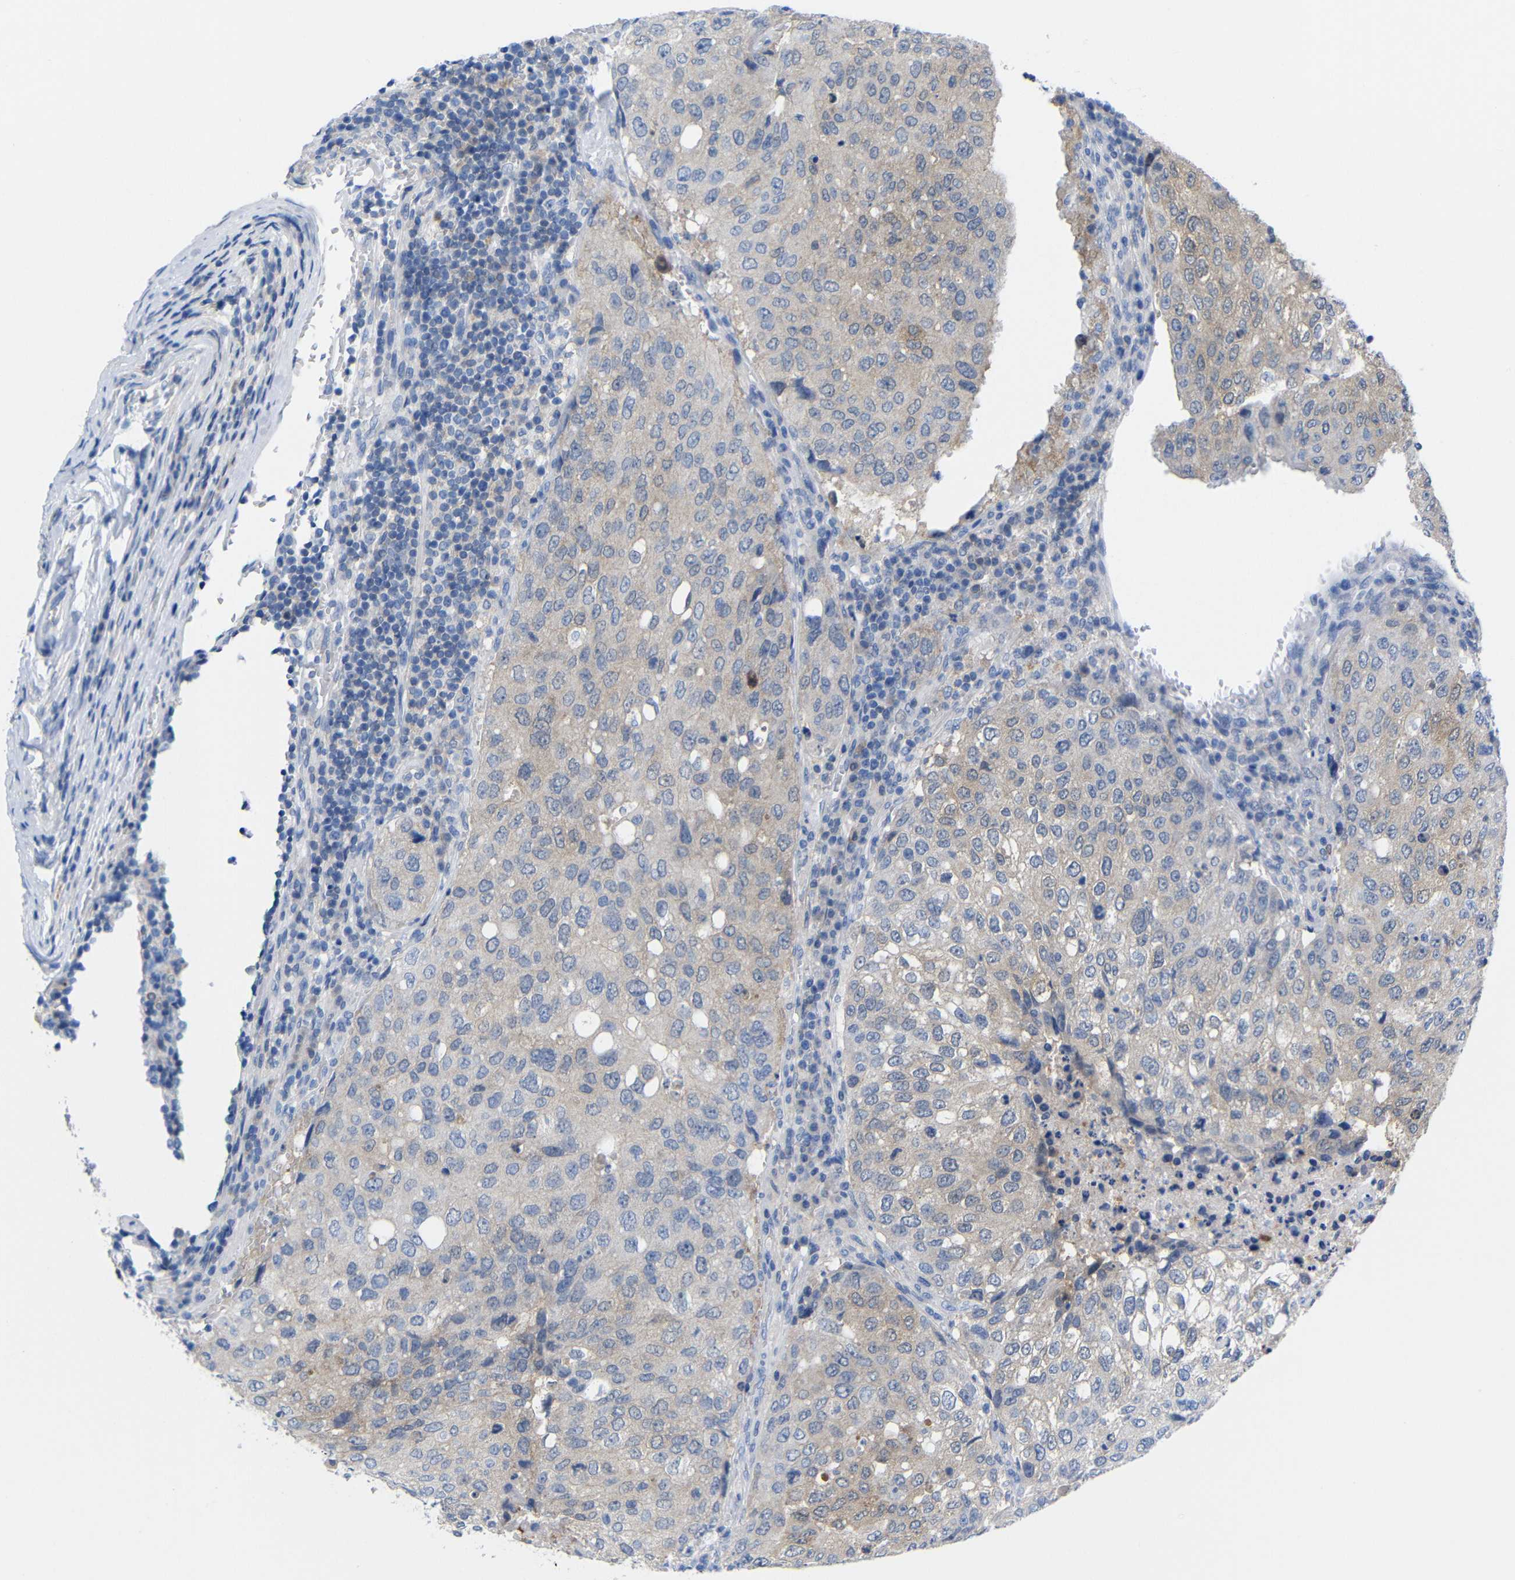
{"staining": {"intensity": "weak", "quantity": "<25%", "location": "cytoplasmic/membranous"}, "tissue": "urothelial cancer", "cell_type": "Tumor cells", "image_type": "cancer", "snomed": [{"axis": "morphology", "description": "Urothelial carcinoma, High grade"}, {"axis": "topography", "description": "Lymph node"}, {"axis": "topography", "description": "Urinary bladder"}], "caption": "The image shows no staining of tumor cells in urothelial cancer.", "gene": "PEBP1", "patient": {"sex": "male", "age": 51}}